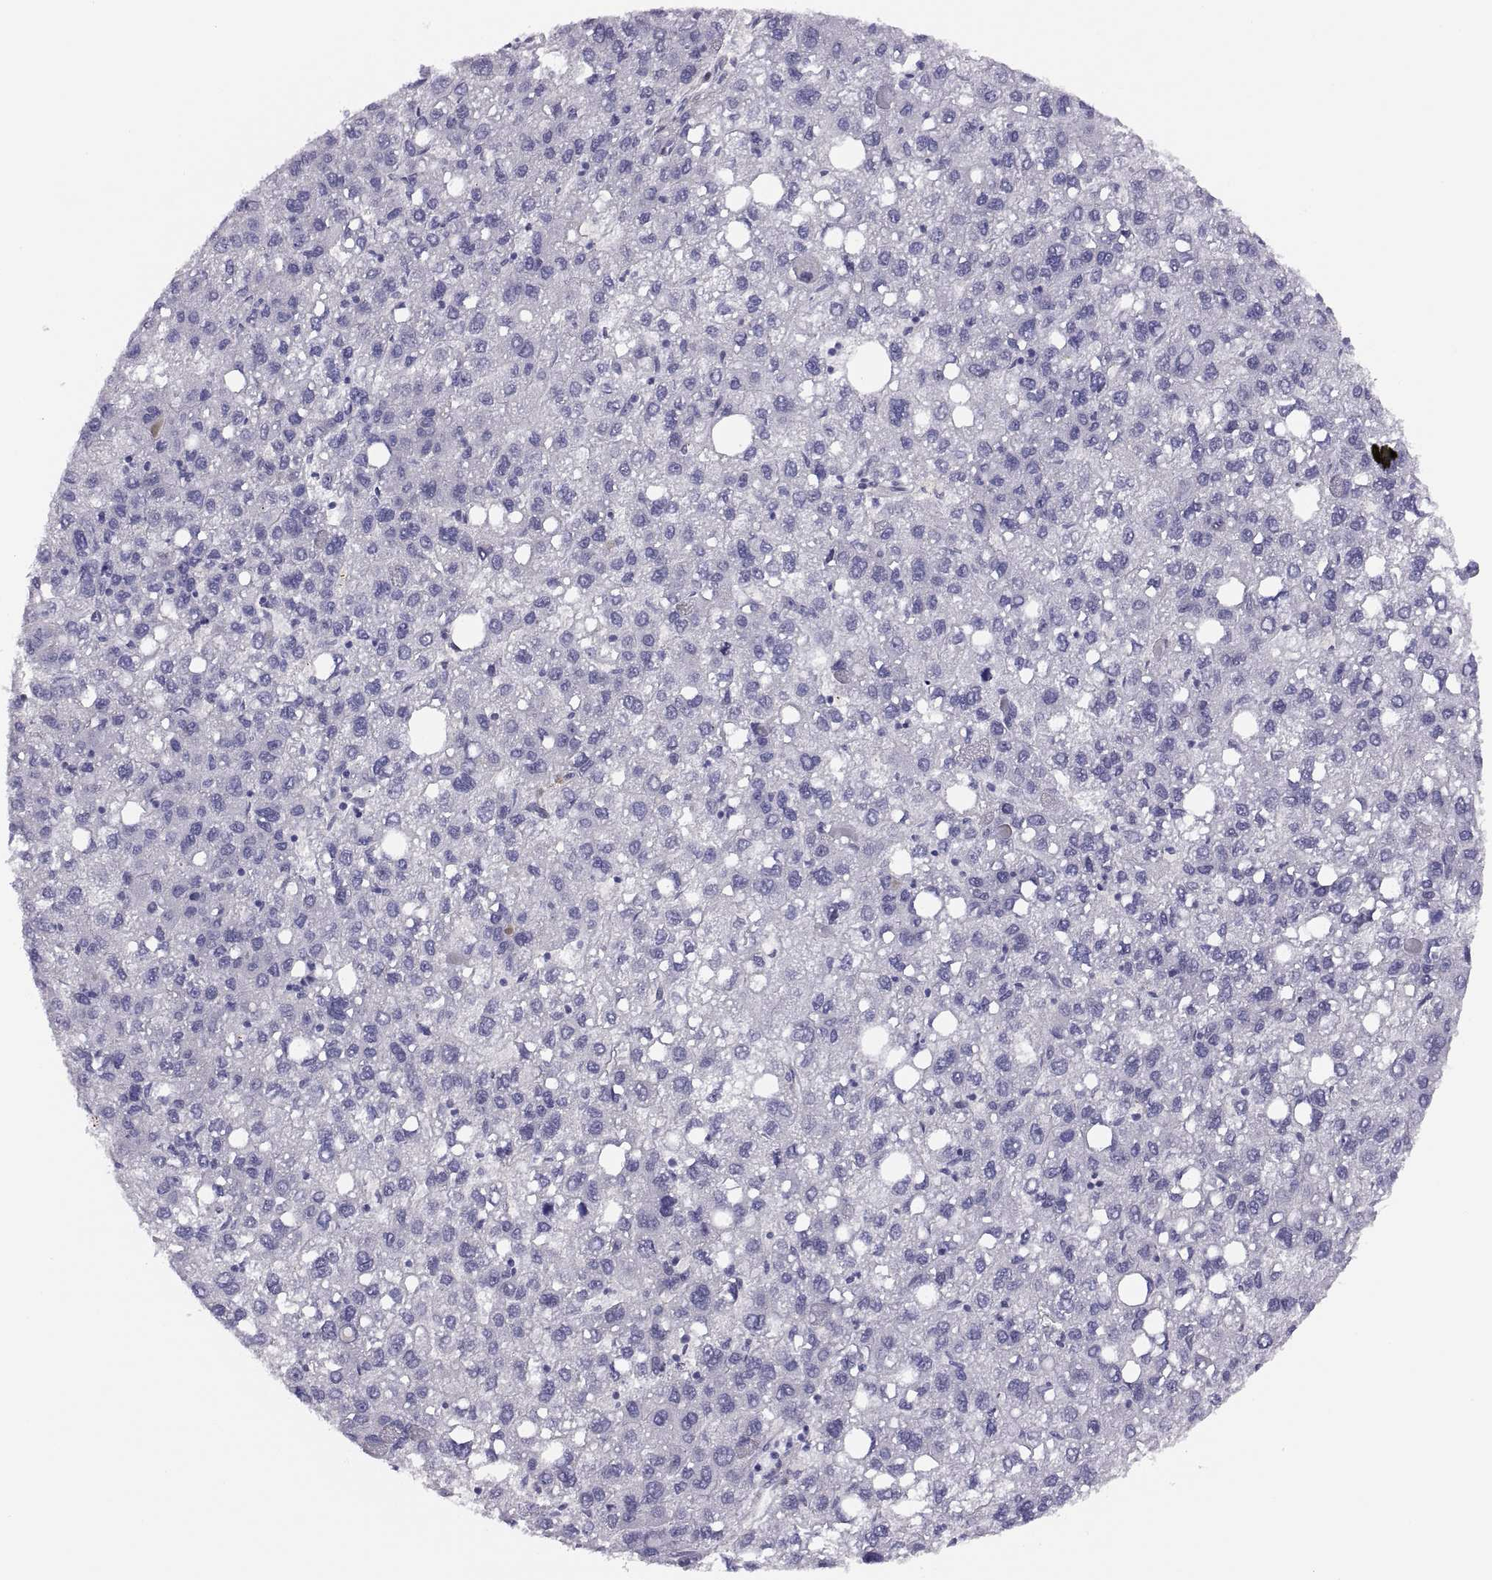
{"staining": {"intensity": "negative", "quantity": "none", "location": "none"}, "tissue": "liver cancer", "cell_type": "Tumor cells", "image_type": "cancer", "snomed": [{"axis": "morphology", "description": "Carcinoma, Hepatocellular, NOS"}, {"axis": "topography", "description": "Liver"}], "caption": "Liver cancer (hepatocellular carcinoma) was stained to show a protein in brown. There is no significant staining in tumor cells.", "gene": "STRC", "patient": {"sex": "female", "age": 82}}